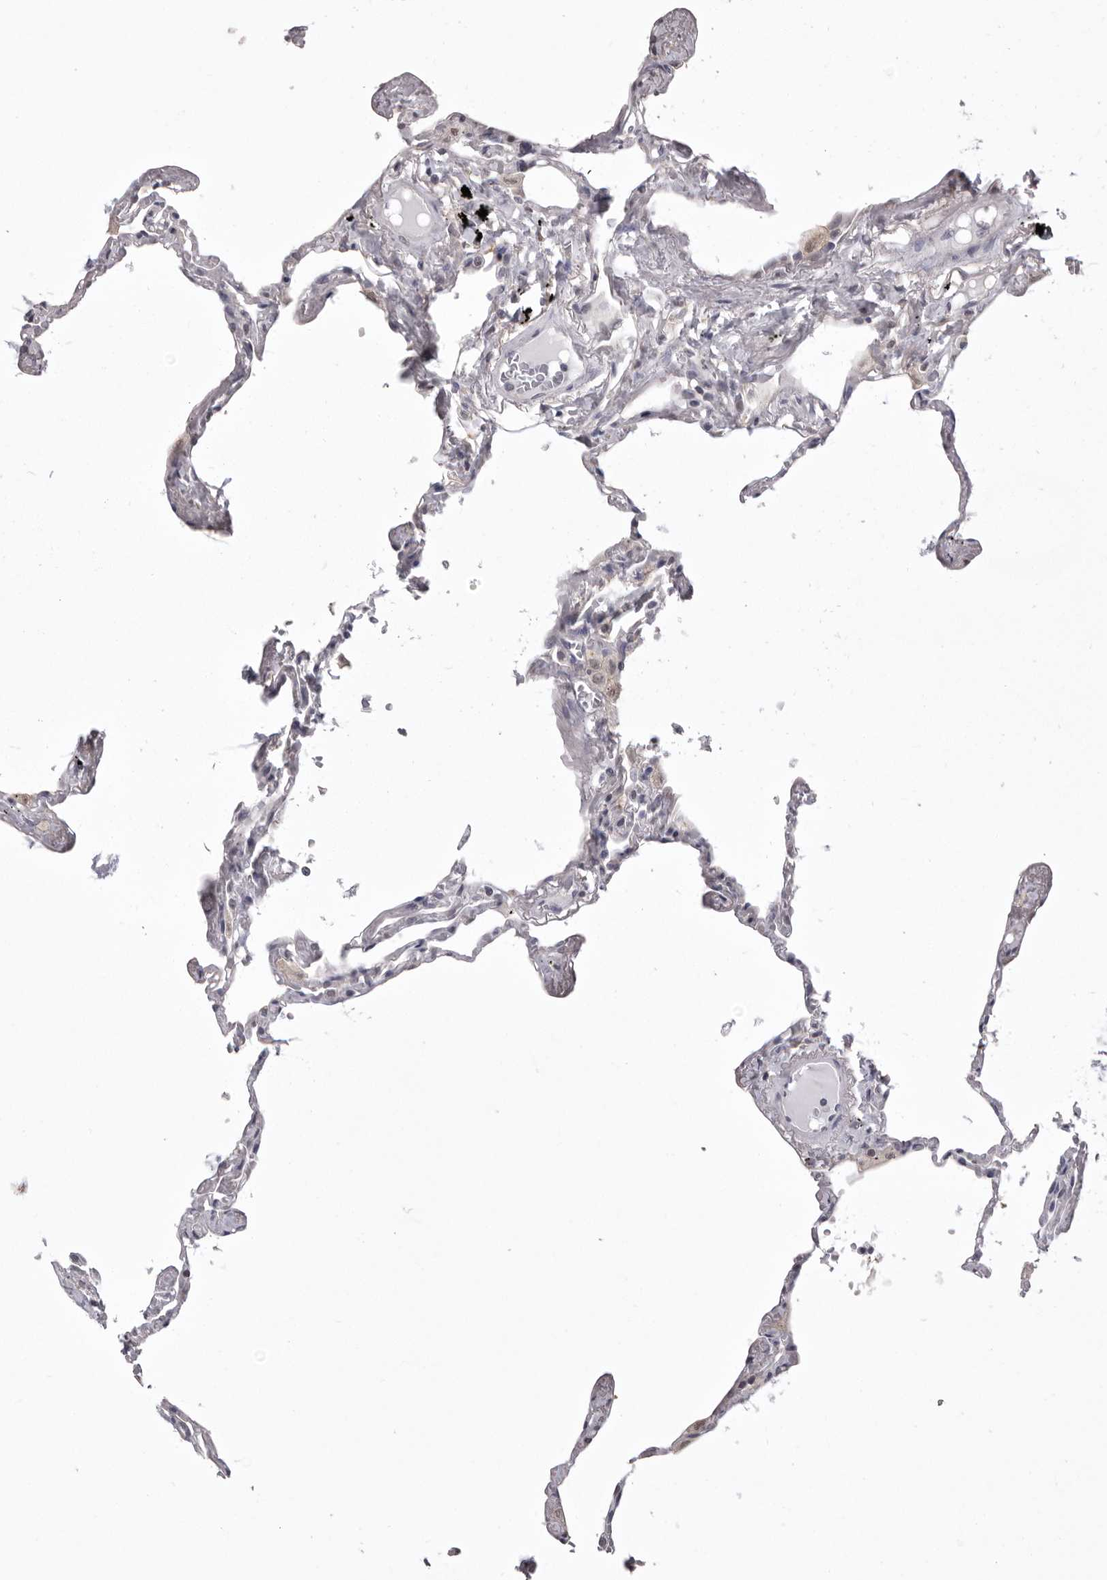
{"staining": {"intensity": "negative", "quantity": "none", "location": "none"}, "tissue": "lung", "cell_type": "Alveolar cells", "image_type": "normal", "snomed": [{"axis": "morphology", "description": "Normal tissue, NOS"}, {"axis": "topography", "description": "Lung"}], "caption": "The IHC histopathology image has no significant staining in alveolar cells of lung. (Stains: DAB IHC with hematoxylin counter stain, Microscopy: brightfield microscopy at high magnification).", "gene": "MDH1", "patient": {"sex": "female", "age": 67}}